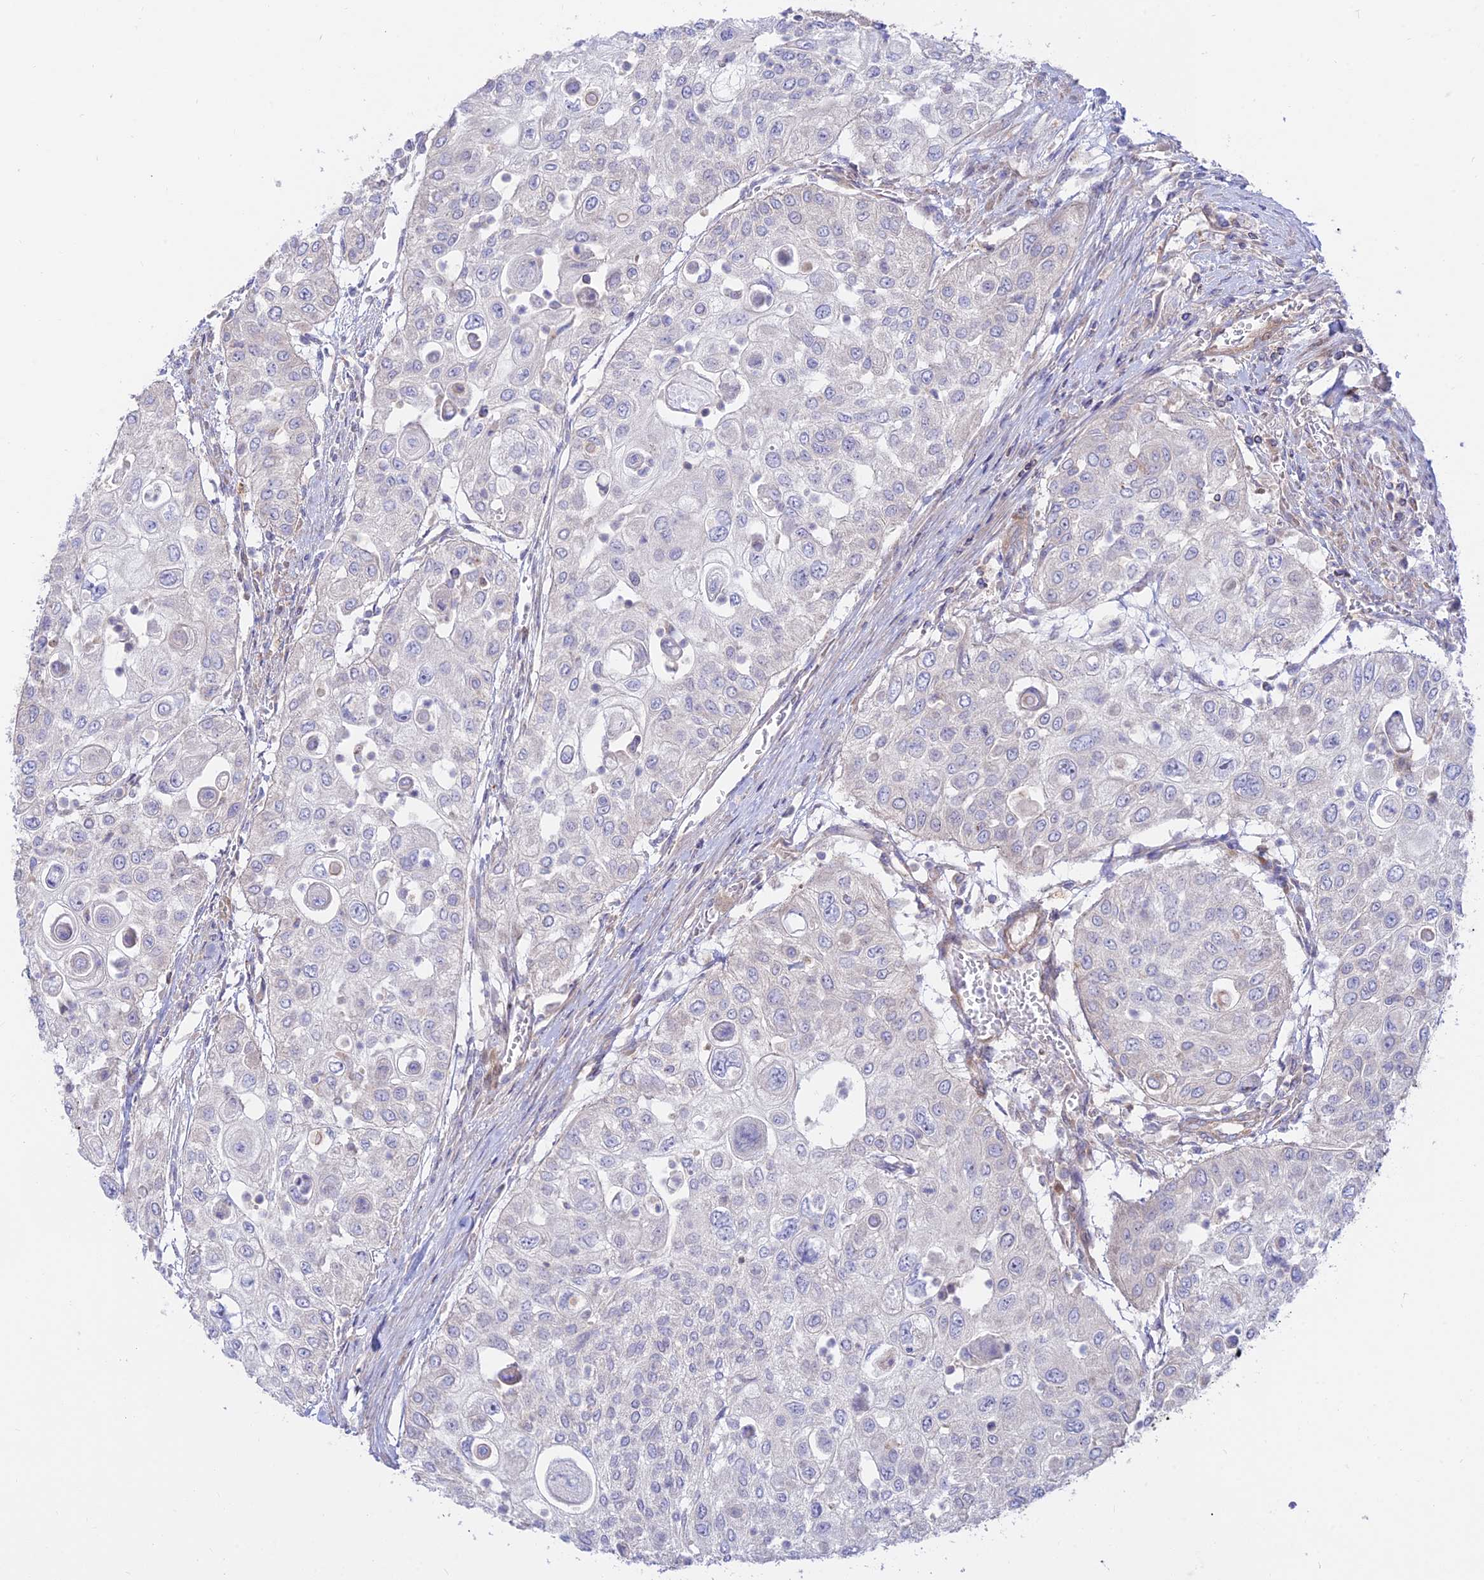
{"staining": {"intensity": "negative", "quantity": "none", "location": "none"}, "tissue": "urothelial cancer", "cell_type": "Tumor cells", "image_type": "cancer", "snomed": [{"axis": "morphology", "description": "Urothelial carcinoma, High grade"}, {"axis": "topography", "description": "Urinary bladder"}], "caption": "An image of human urothelial cancer is negative for staining in tumor cells.", "gene": "KCNAB1", "patient": {"sex": "female", "age": 79}}